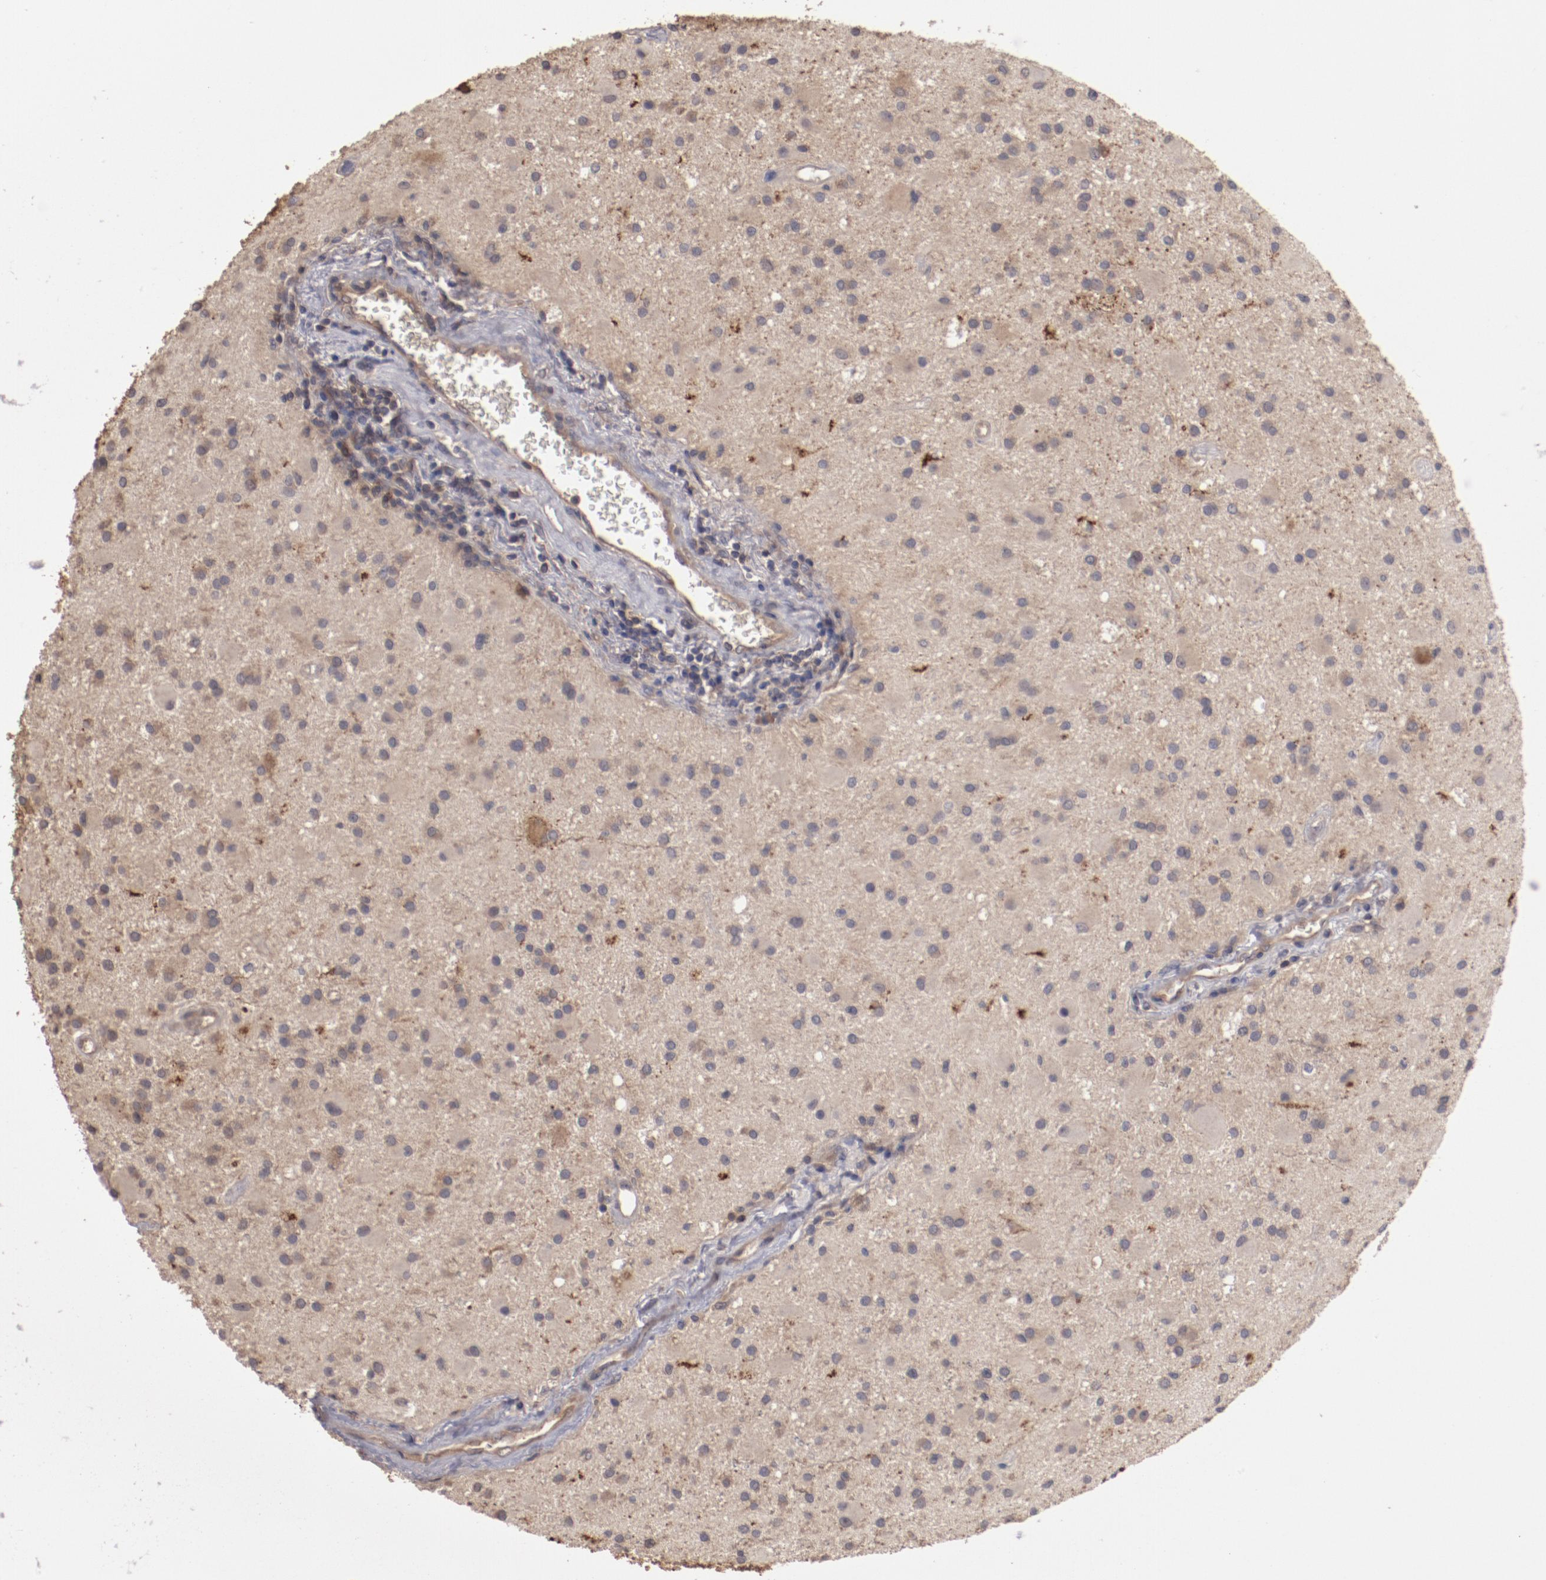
{"staining": {"intensity": "moderate", "quantity": ">75%", "location": "cytoplasmic/membranous"}, "tissue": "glioma", "cell_type": "Tumor cells", "image_type": "cancer", "snomed": [{"axis": "morphology", "description": "Glioma, malignant, Low grade"}, {"axis": "topography", "description": "Brain"}], "caption": "Glioma stained with a protein marker demonstrates moderate staining in tumor cells.", "gene": "LRRC75B", "patient": {"sex": "male", "age": 58}}